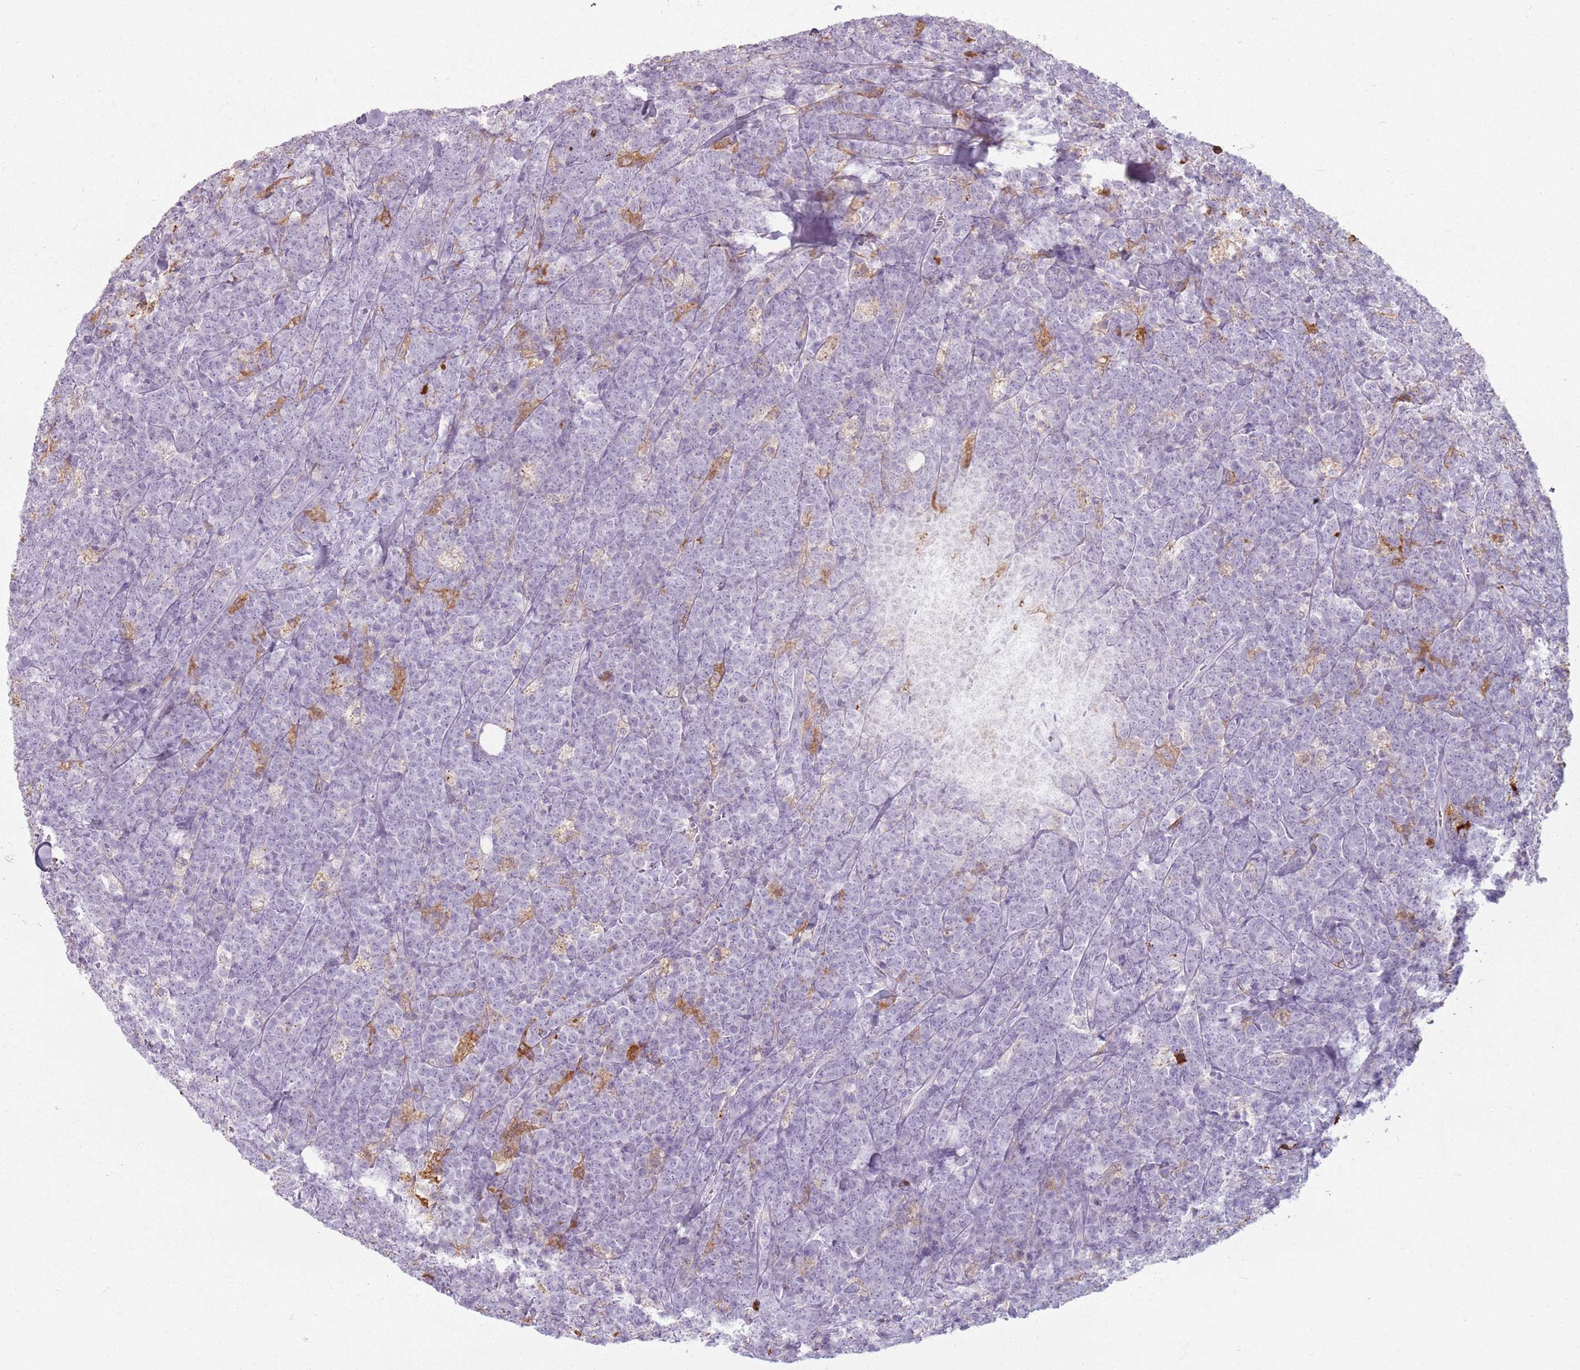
{"staining": {"intensity": "negative", "quantity": "none", "location": "none"}, "tissue": "lymphoma", "cell_type": "Tumor cells", "image_type": "cancer", "snomed": [{"axis": "morphology", "description": "Malignant lymphoma, non-Hodgkin's type, High grade"}, {"axis": "topography", "description": "Small intestine"}], "caption": "Image shows no protein expression in tumor cells of lymphoma tissue. The staining was performed using DAB to visualize the protein expression in brown, while the nuclei were stained in blue with hematoxylin (Magnification: 20x).", "gene": "GDPGP1", "patient": {"sex": "male", "age": 8}}